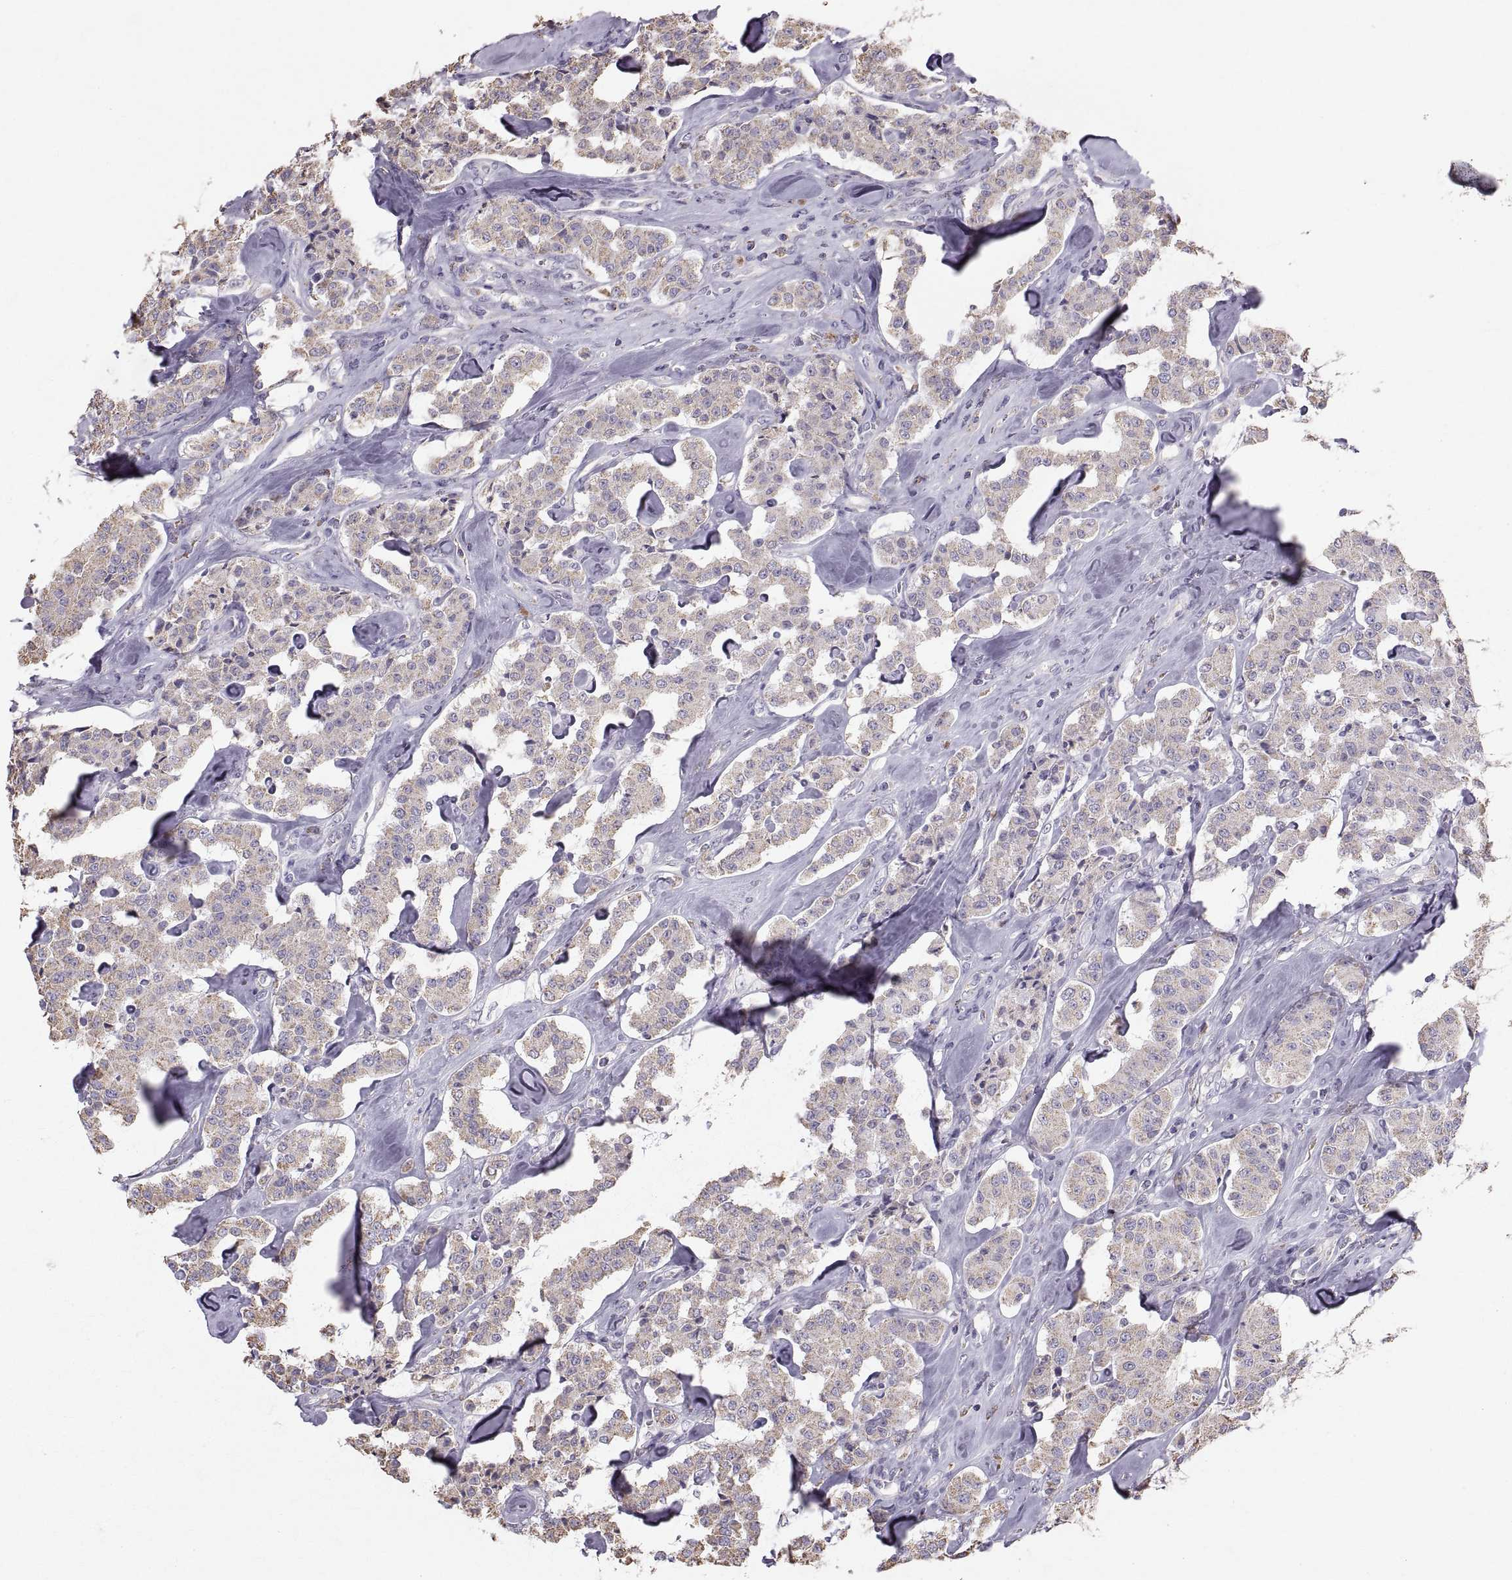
{"staining": {"intensity": "weak", "quantity": ">75%", "location": "cytoplasmic/membranous"}, "tissue": "carcinoid", "cell_type": "Tumor cells", "image_type": "cancer", "snomed": [{"axis": "morphology", "description": "Carcinoid, malignant, NOS"}, {"axis": "topography", "description": "Pancreas"}], "caption": "DAB immunohistochemical staining of carcinoid shows weak cytoplasmic/membranous protein expression in approximately >75% of tumor cells.", "gene": "STMND1", "patient": {"sex": "male", "age": 41}}